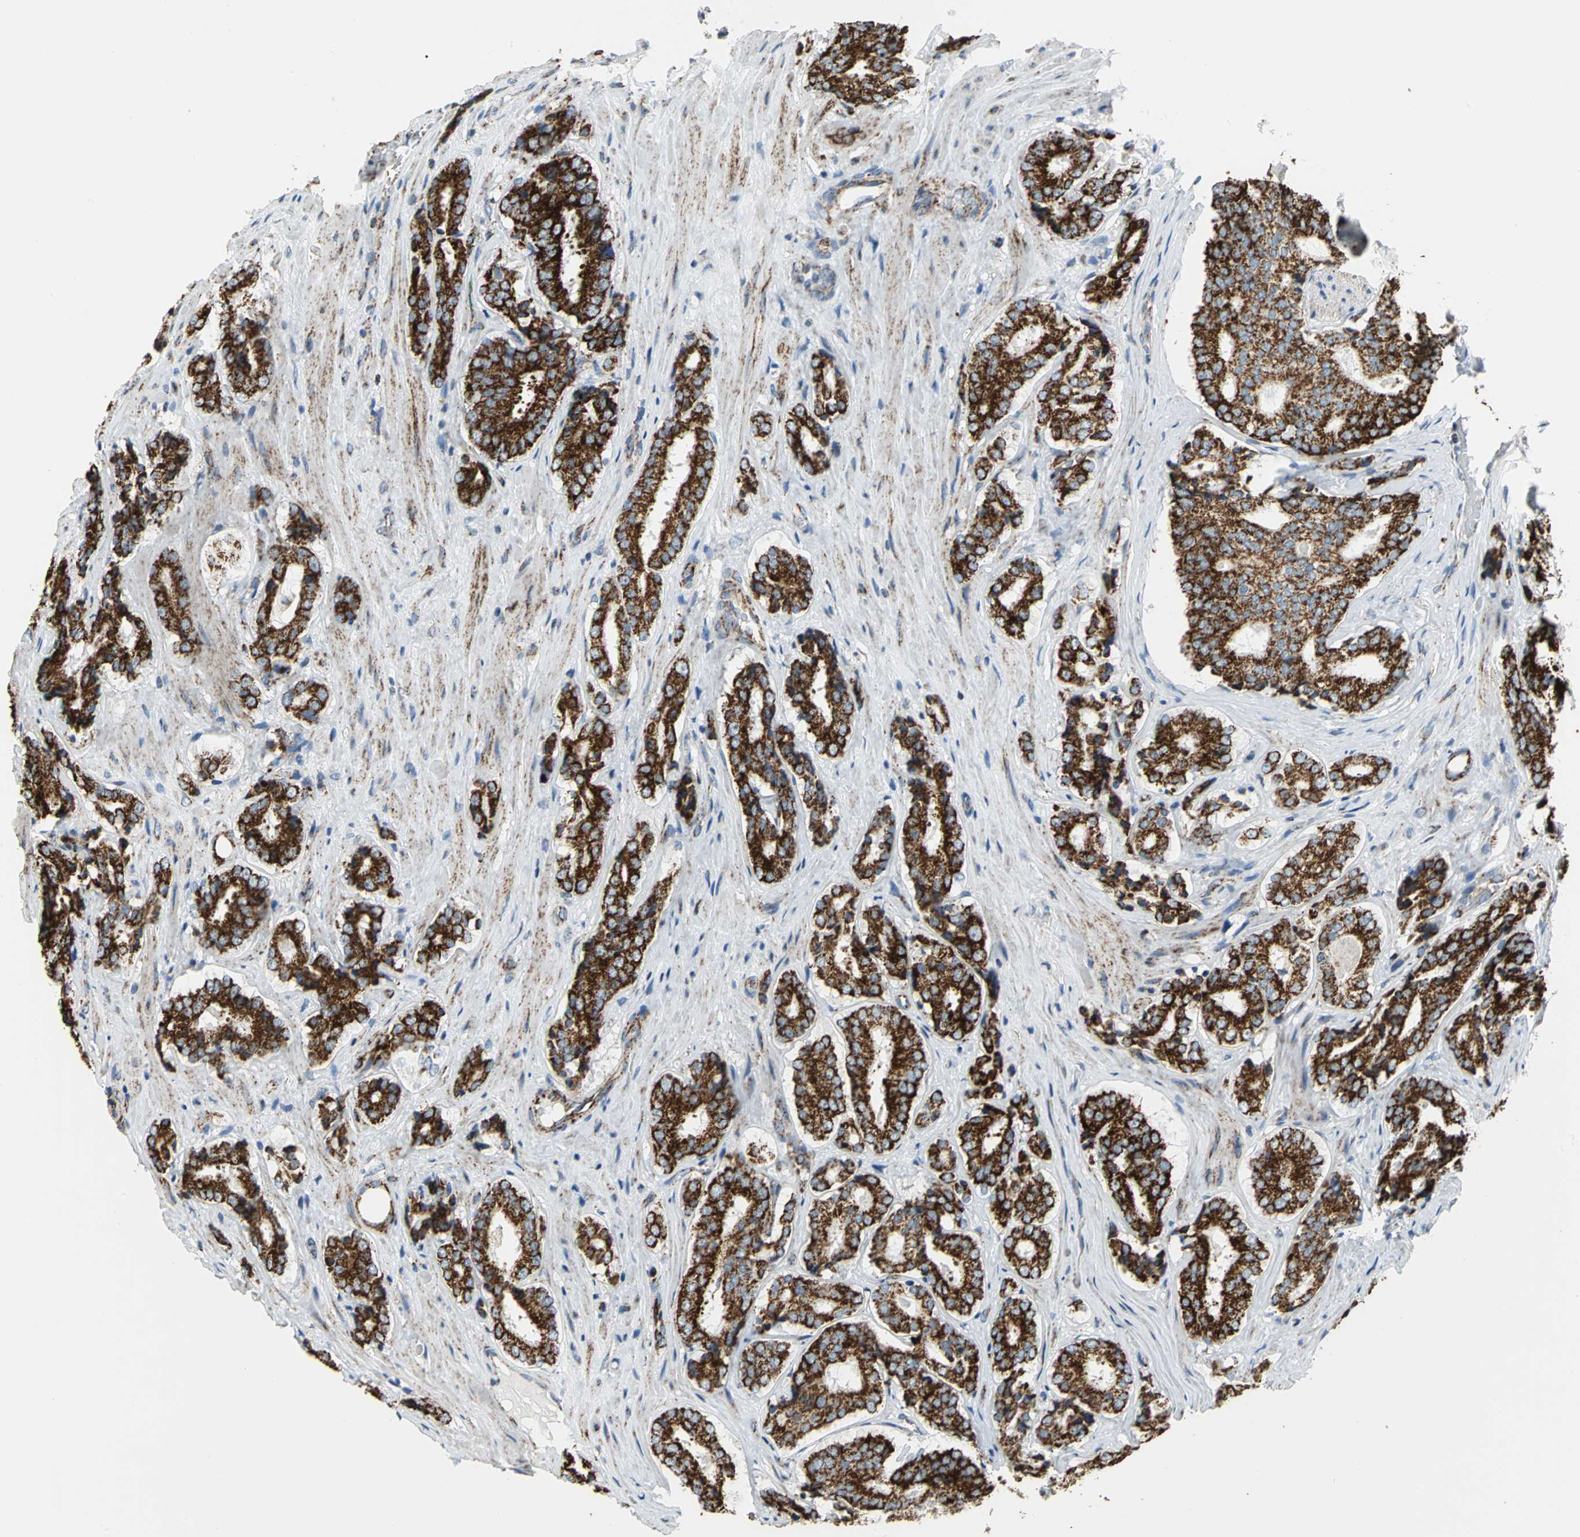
{"staining": {"intensity": "strong", "quantity": ">75%", "location": "cytoplasmic/membranous"}, "tissue": "prostate cancer", "cell_type": "Tumor cells", "image_type": "cancer", "snomed": [{"axis": "morphology", "description": "Adenocarcinoma, High grade"}, {"axis": "topography", "description": "Prostate"}], "caption": "A photomicrograph of human prostate cancer (high-grade adenocarcinoma) stained for a protein exhibits strong cytoplasmic/membranous brown staining in tumor cells. The protein of interest is stained brown, and the nuclei are stained in blue (DAB IHC with brightfield microscopy, high magnification).", "gene": "NTRK1", "patient": {"sex": "male", "age": 70}}